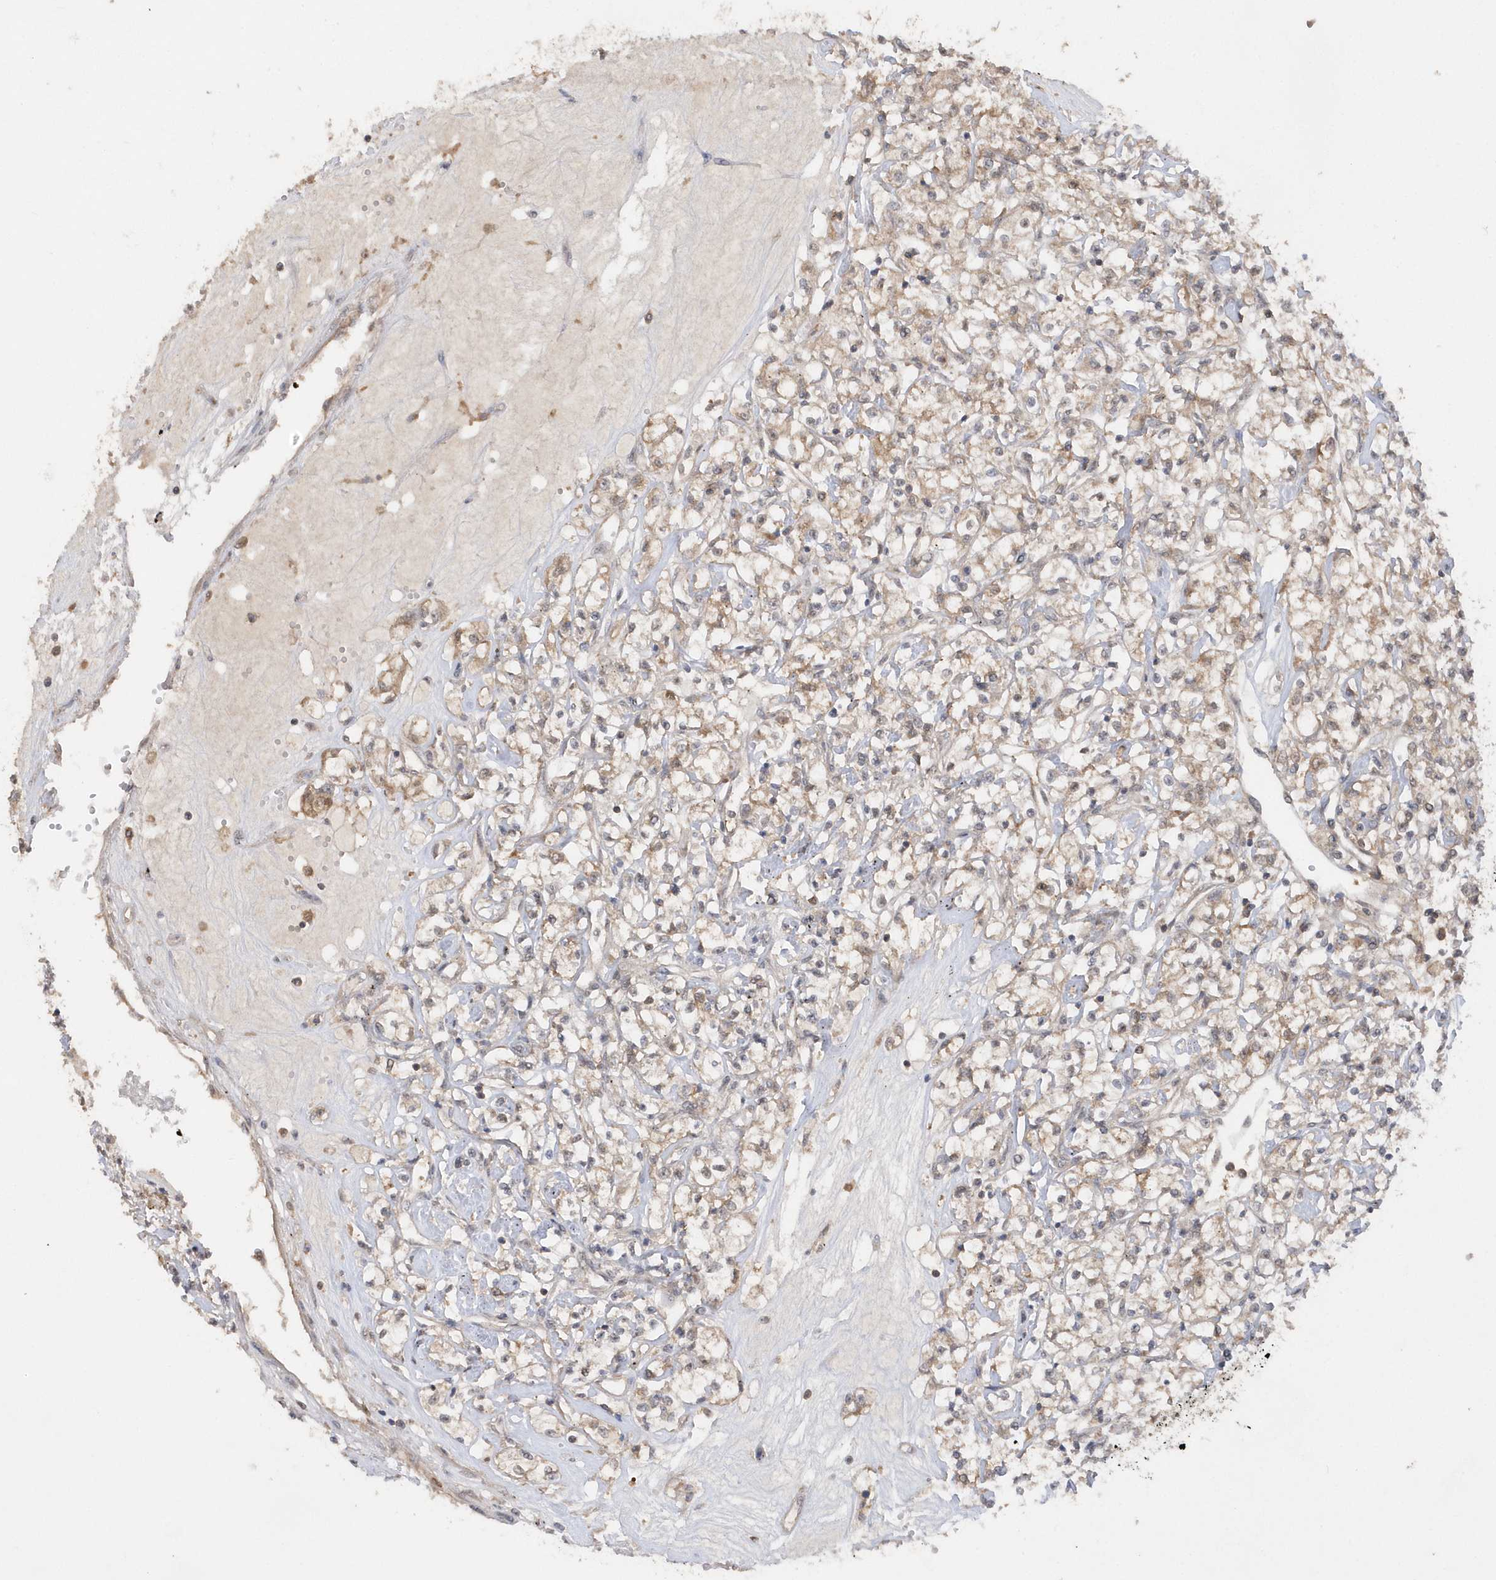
{"staining": {"intensity": "weak", "quantity": "25%-75%", "location": "cytoplasmic/membranous"}, "tissue": "renal cancer", "cell_type": "Tumor cells", "image_type": "cancer", "snomed": [{"axis": "morphology", "description": "Adenocarcinoma, NOS"}, {"axis": "topography", "description": "Kidney"}], "caption": "An immunohistochemistry (IHC) image of neoplastic tissue is shown. Protein staining in brown highlights weak cytoplasmic/membranous positivity in renal adenocarcinoma within tumor cells. (DAB IHC with brightfield microscopy, high magnification).", "gene": "RPE", "patient": {"sex": "female", "age": 59}}